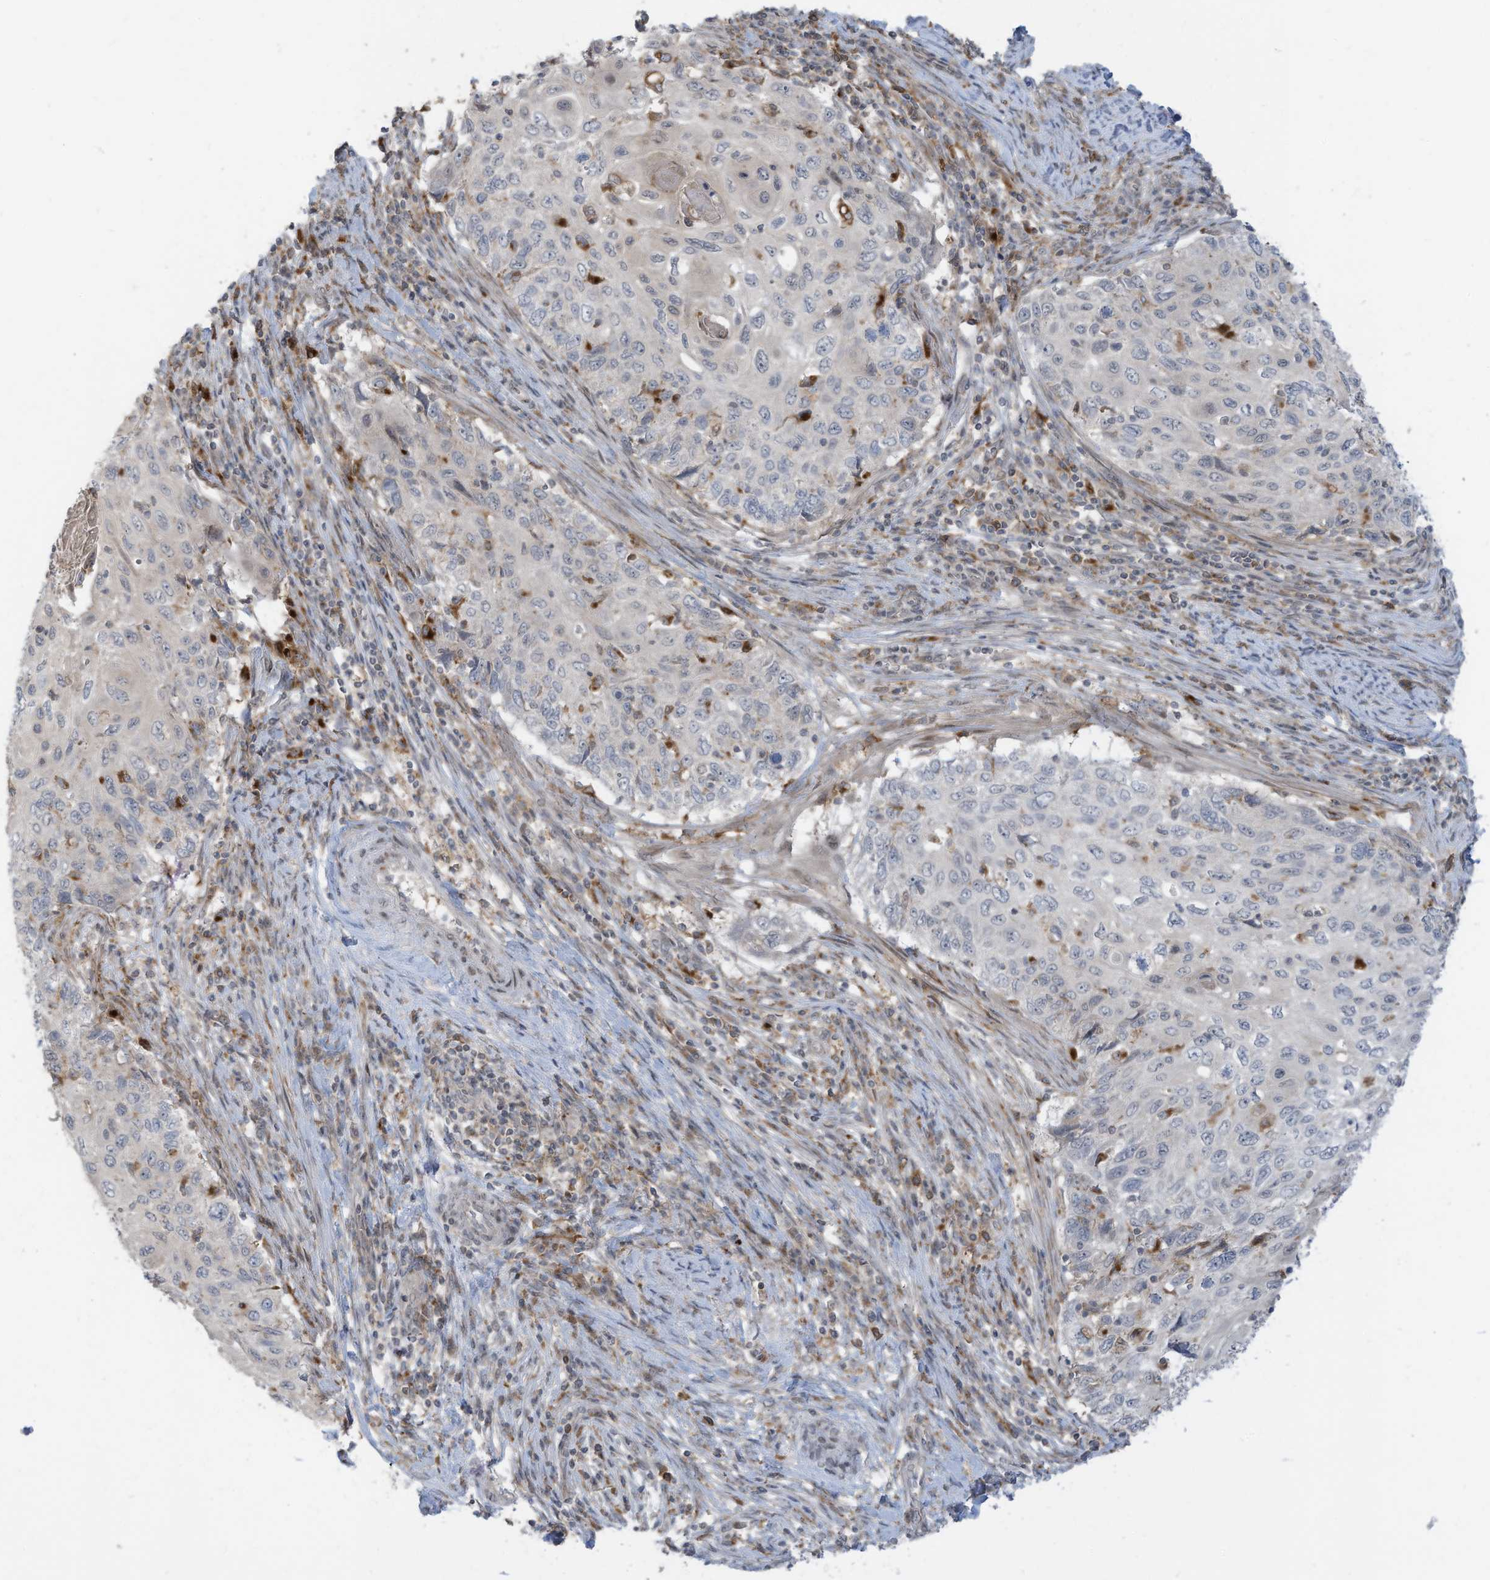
{"staining": {"intensity": "negative", "quantity": "none", "location": "none"}, "tissue": "cervical cancer", "cell_type": "Tumor cells", "image_type": "cancer", "snomed": [{"axis": "morphology", "description": "Squamous cell carcinoma, NOS"}, {"axis": "topography", "description": "Cervix"}], "caption": "Squamous cell carcinoma (cervical) stained for a protein using immunohistochemistry shows no positivity tumor cells.", "gene": "DZIP3", "patient": {"sex": "female", "age": 70}}